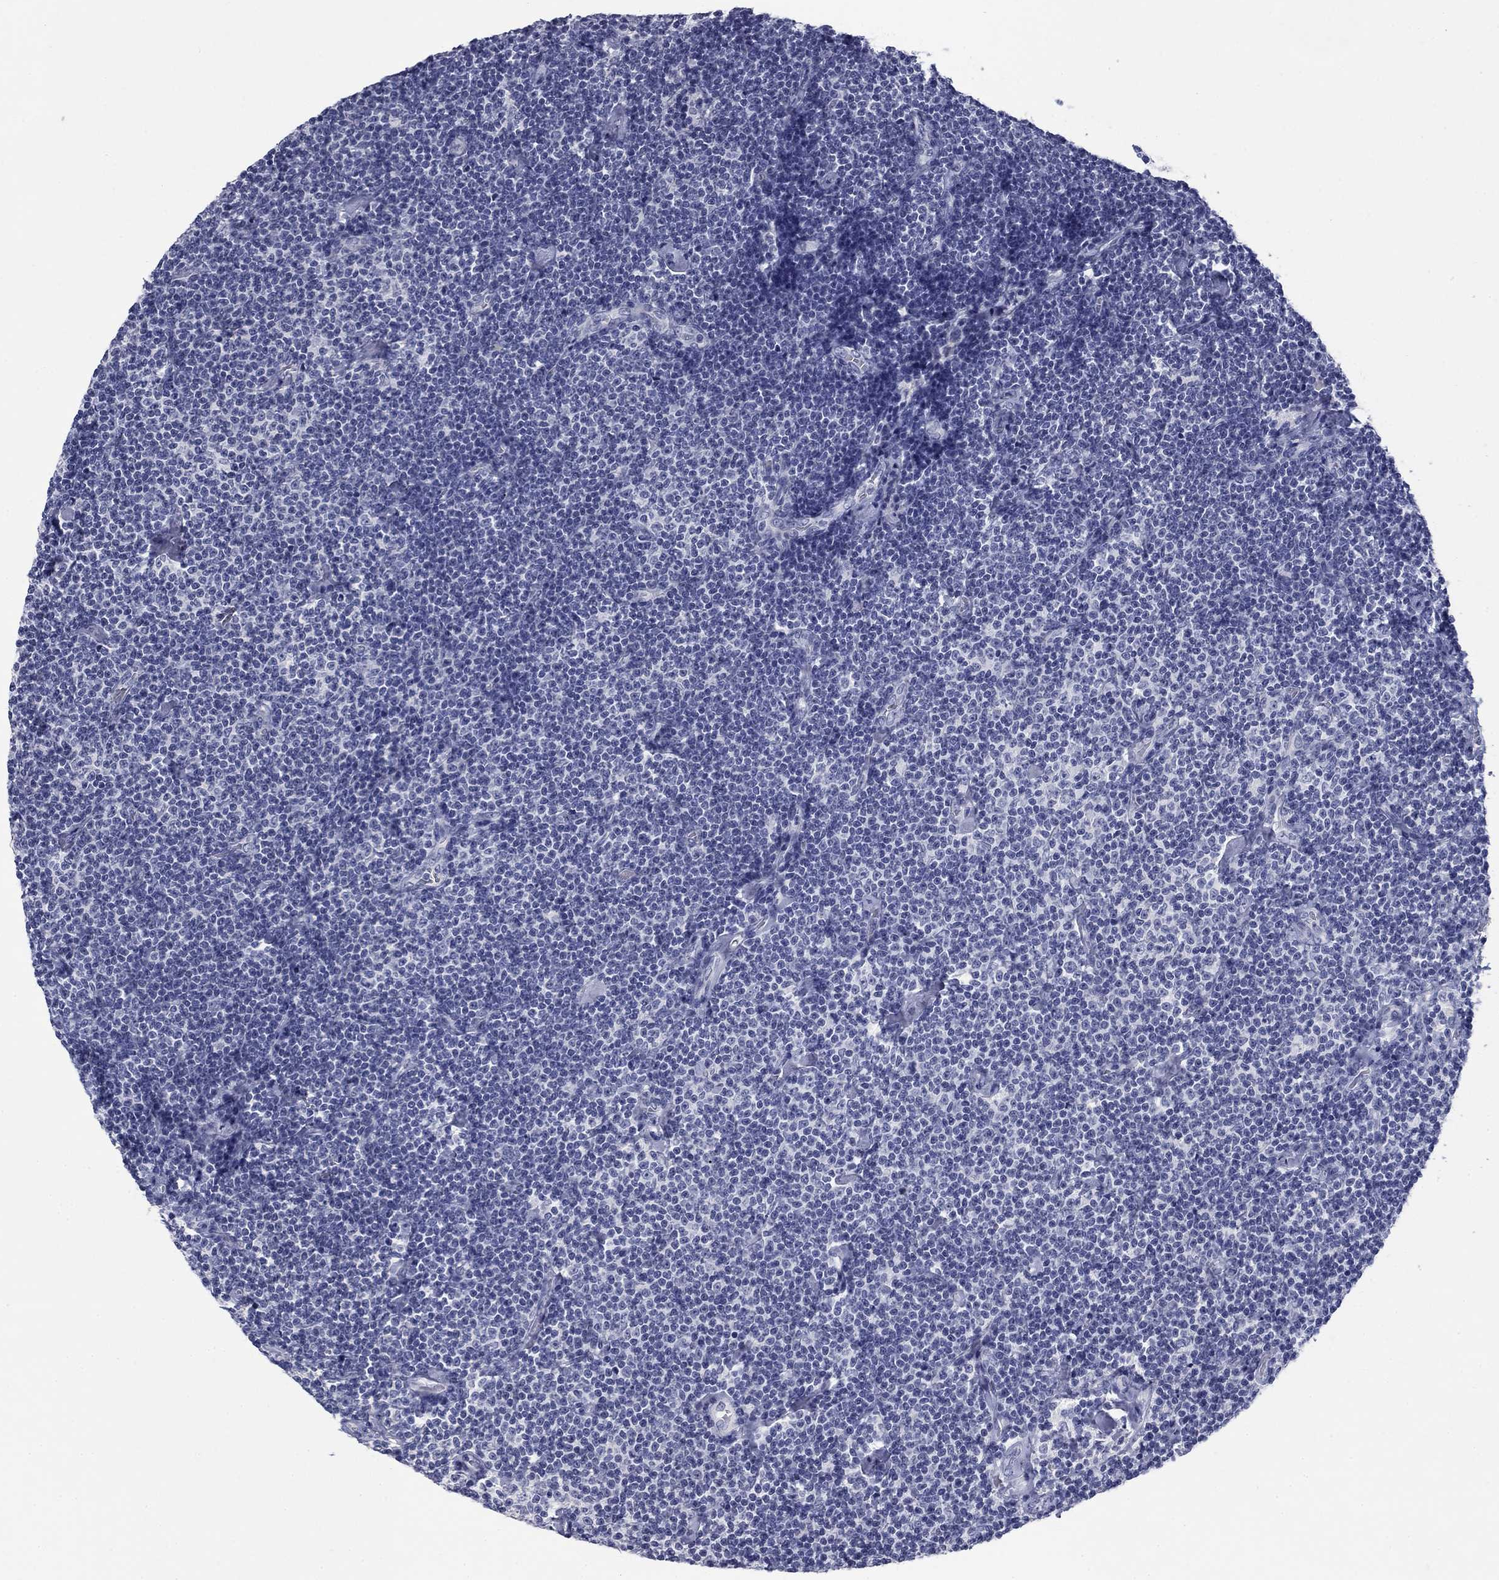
{"staining": {"intensity": "negative", "quantity": "none", "location": "none"}, "tissue": "lymphoma", "cell_type": "Tumor cells", "image_type": "cancer", "snomed": [{"axis": "morphology", "description": "Malignant lymphoma, non-Hodgkin's type, Low grade"}, {"axis": "topography", "description": "Lymph node"}], "caption": "Immunohistochemistry (IHC) image of neoplastic tissue: low-grade malignant lymphoma, non-Hodgkin's type stained with DAB (3,3'-diaminobenzidine) exhibits no significant protein staining in tumor cells.", "gene": "ELAVL4", "patient": {"sex": "male", "age": 81}}